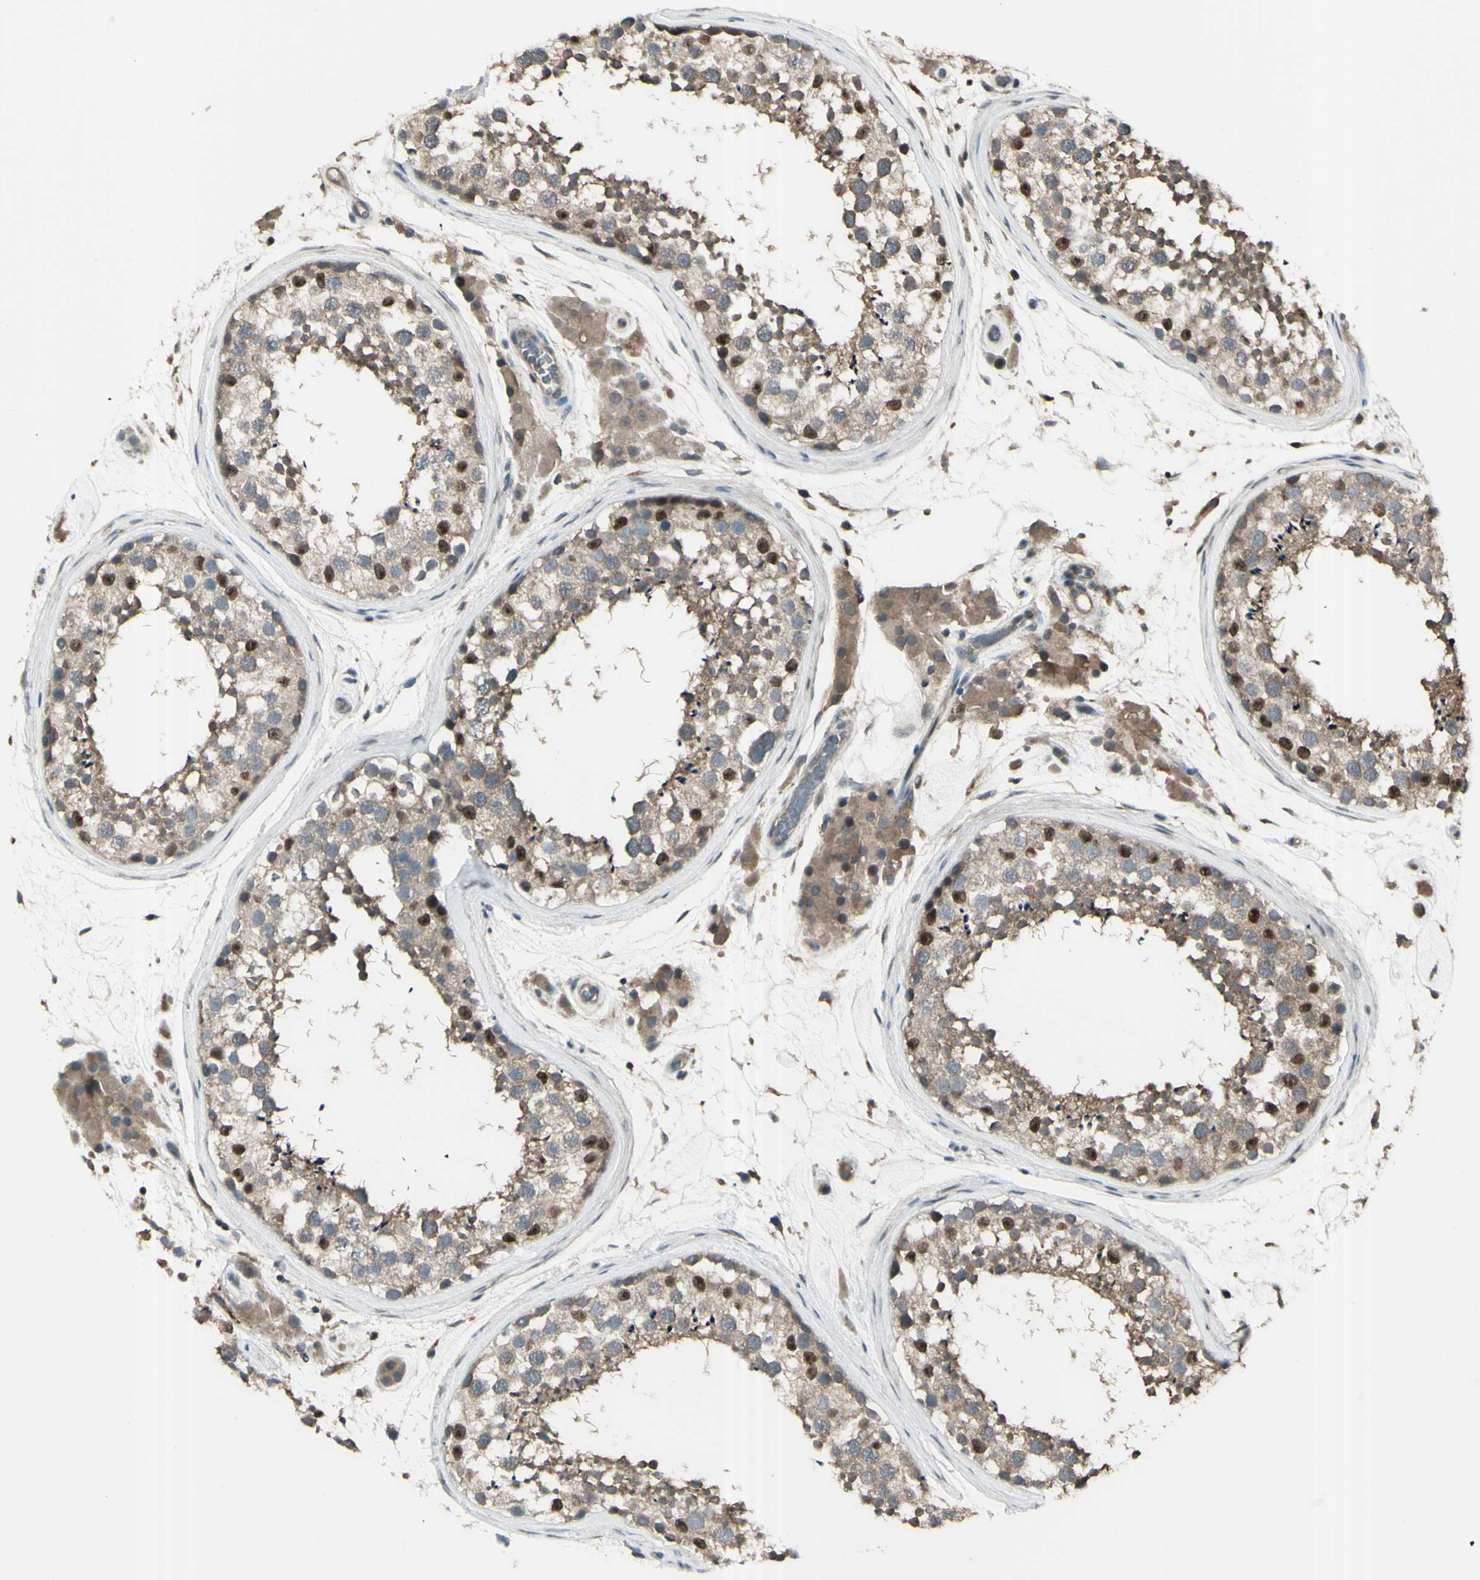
{"staining": {"intensity": "moderate", "quantity": ">75%", "location": "cytoplasmic/membranous,nuclear"}, "tissue": "testis", "cell_type": "Cells in seminiferous ducts", "image_type": "normal", "snomed": [{"axis": "morphology", "description": "Normal tissue, NOS"}, {"axis": "topography", "description": "Testis"}], "caption": "Protein expression analysis of benign testis reveals moderate cytoplasmic/membranous,nuclear expression in approximately >75% of cells in seminiferous ducts. (DAB = brown stain, brightfield microscopy at high magnification).", "gene": "GNAS", "patient": {"sex": "male", "age": 46}}